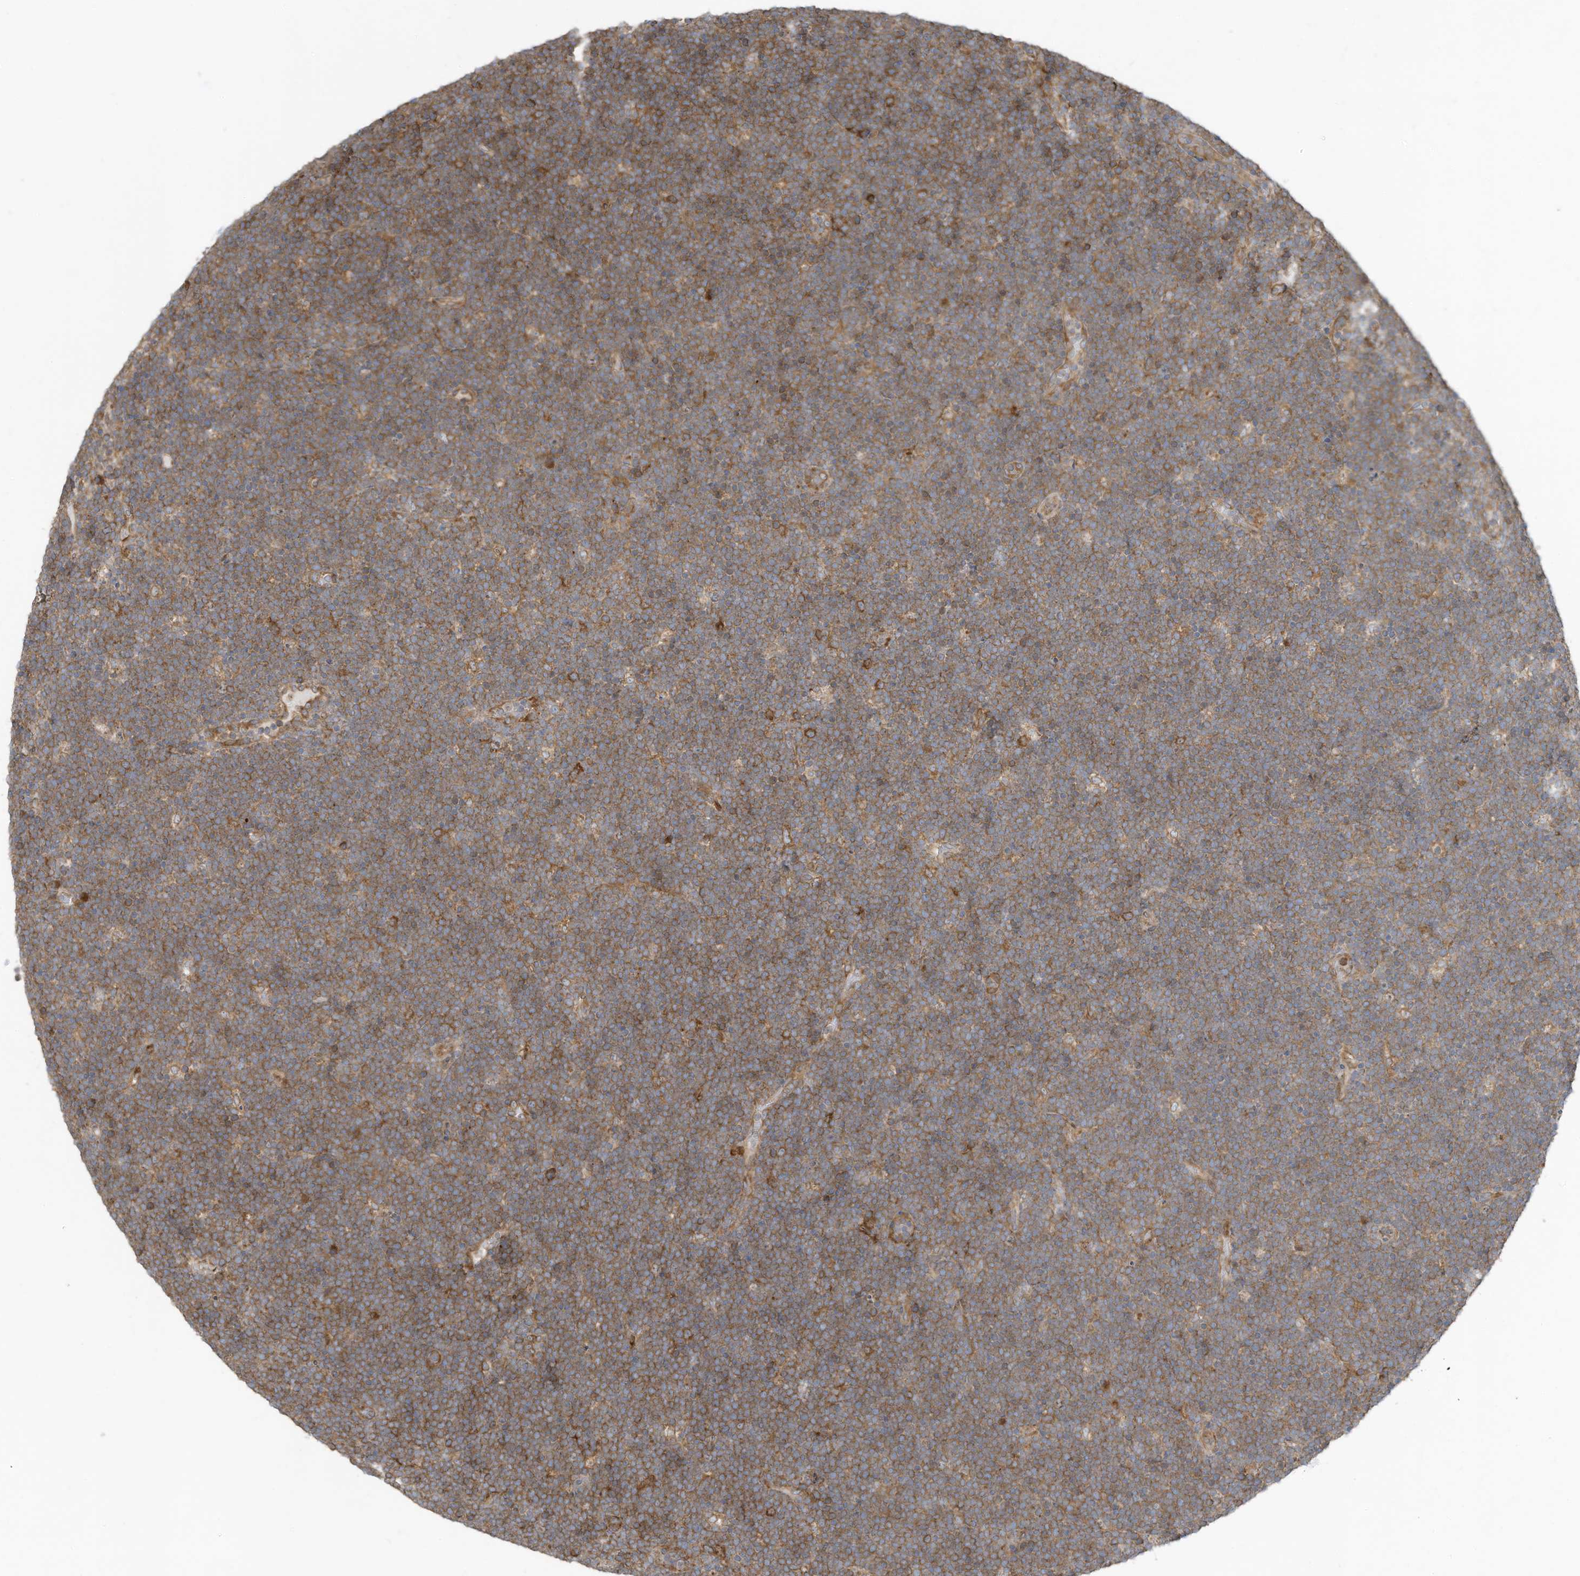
{"staining": {"intensity": "moderate", "quantity": ">75%", "location": "cytoplasmic/membranous"}, "tissue": "lymphoma", "cell_type": "Tumor cells", "image_type": "cancer", "snomed": [{"axis": "morphology", "description": "Malignant lymphoma, non-Hodgkin's type, High grade"}, {"axis": "topography", "description": "Lymph node"}], "caption": "This is an image of IHC staining of high-grade malignant lymphoma, non-Hodgkin's type, which shows moderate staining in the cytoplasmic/membranous of tumor cells.", "gene": "USE1", "patient": {"sex": "male", "age": 13}}